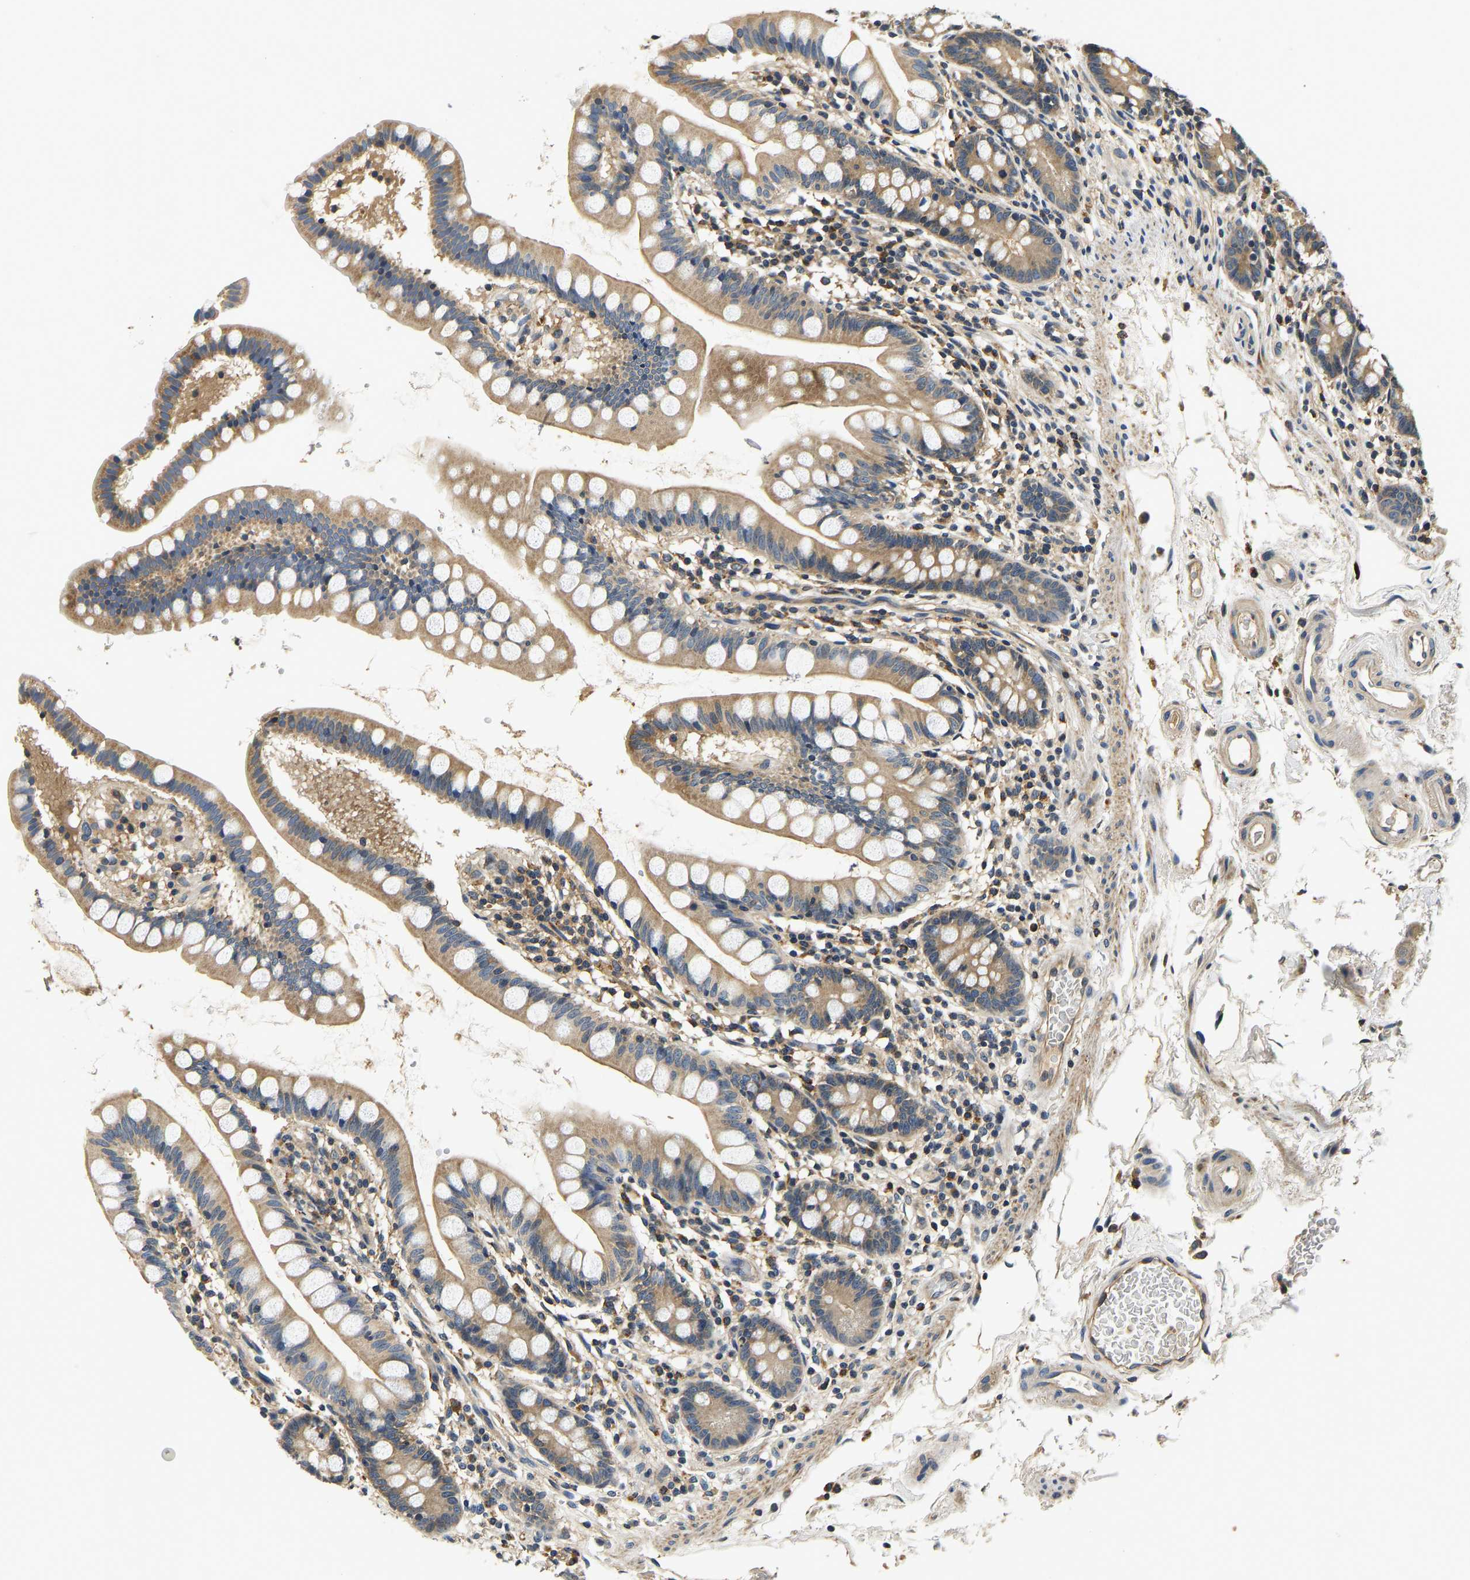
{"staining": {"intensity": "moderate", "quantity": ">75%", "location": "cytoplasmic/membranous"}, "tissue": "small intestine", "cell_type": "Glandular cells", "image_type": "normal", "snomed": [{"axis": "morphology", "description": "Normal tissue, NOS"}, {"axis": "topography", "description": "Small intestine"}], "caption": "A high-resolution image shows immunohistochemistry staining of normal small intestine, which shows moderate cytoplasmic/membranous staining in about >75% of glandular cells. The protein of interest is shown in brown color, while the nuclei are stained blue.", "gene": "RESF1", "patient": {"sex": "female", "age": 84}}